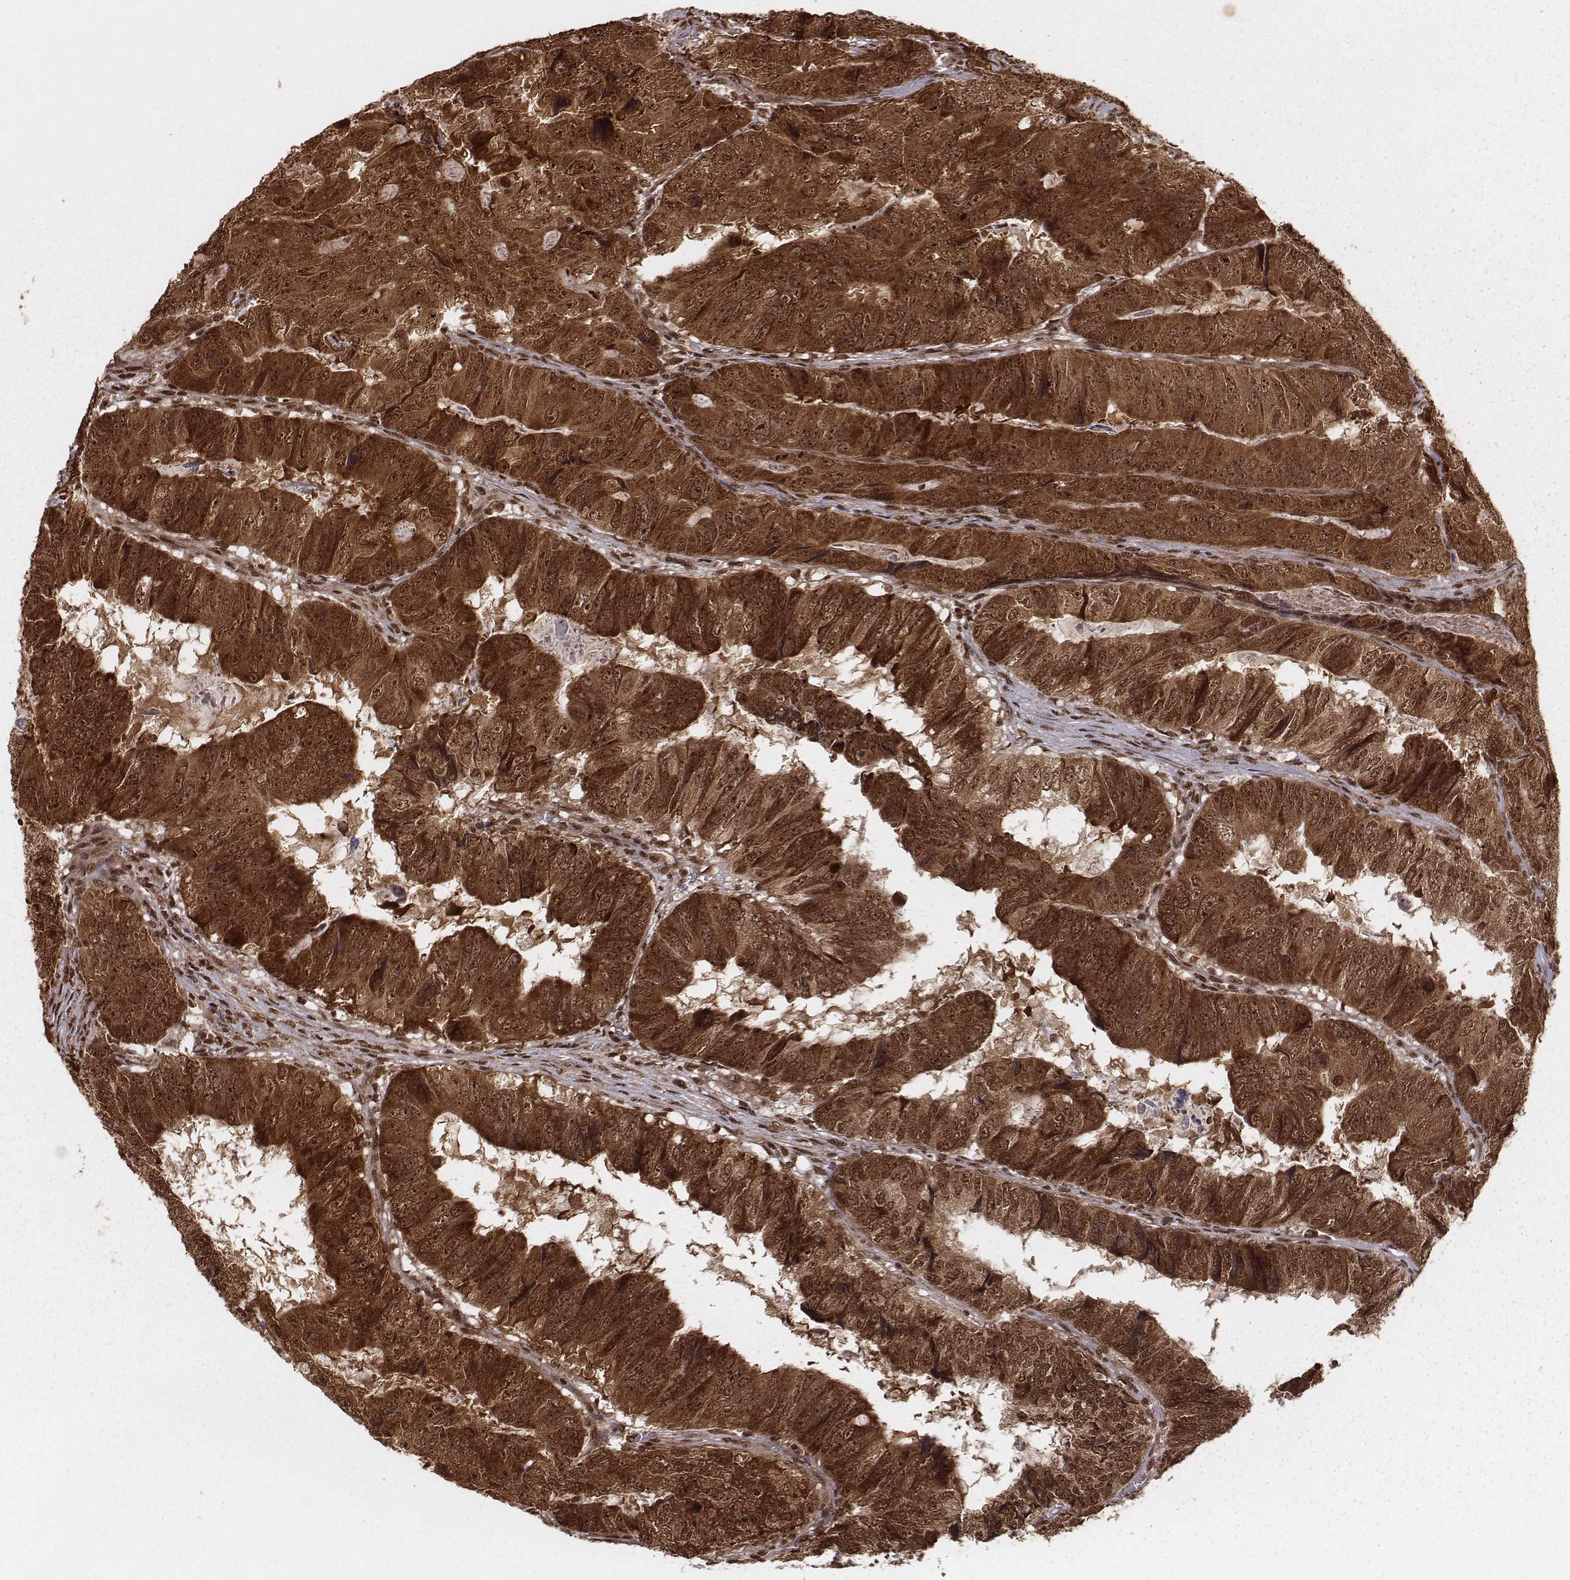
{"staining": {"intensity": "strong", "quantity": ">75%", "location": "cytoplasmic/membranous,nuclear"}, "tissue": "colorectal cancer", "cell_type": "Tumor cells", "image_type": "cancer", "snomed": [{"axis": "morphology", "description": "Adenocarcinoma, NOS"}, {"axis": "topography", "description": "Colon"}], "caption": "Strong cytoplasmic/membranous and nuclear positivity is identified in approximately >75% of tumor cells in adenocarcinoma (colorectal).", "gene": "NFX1", "patient": {"sex": "male", "age": 79}}